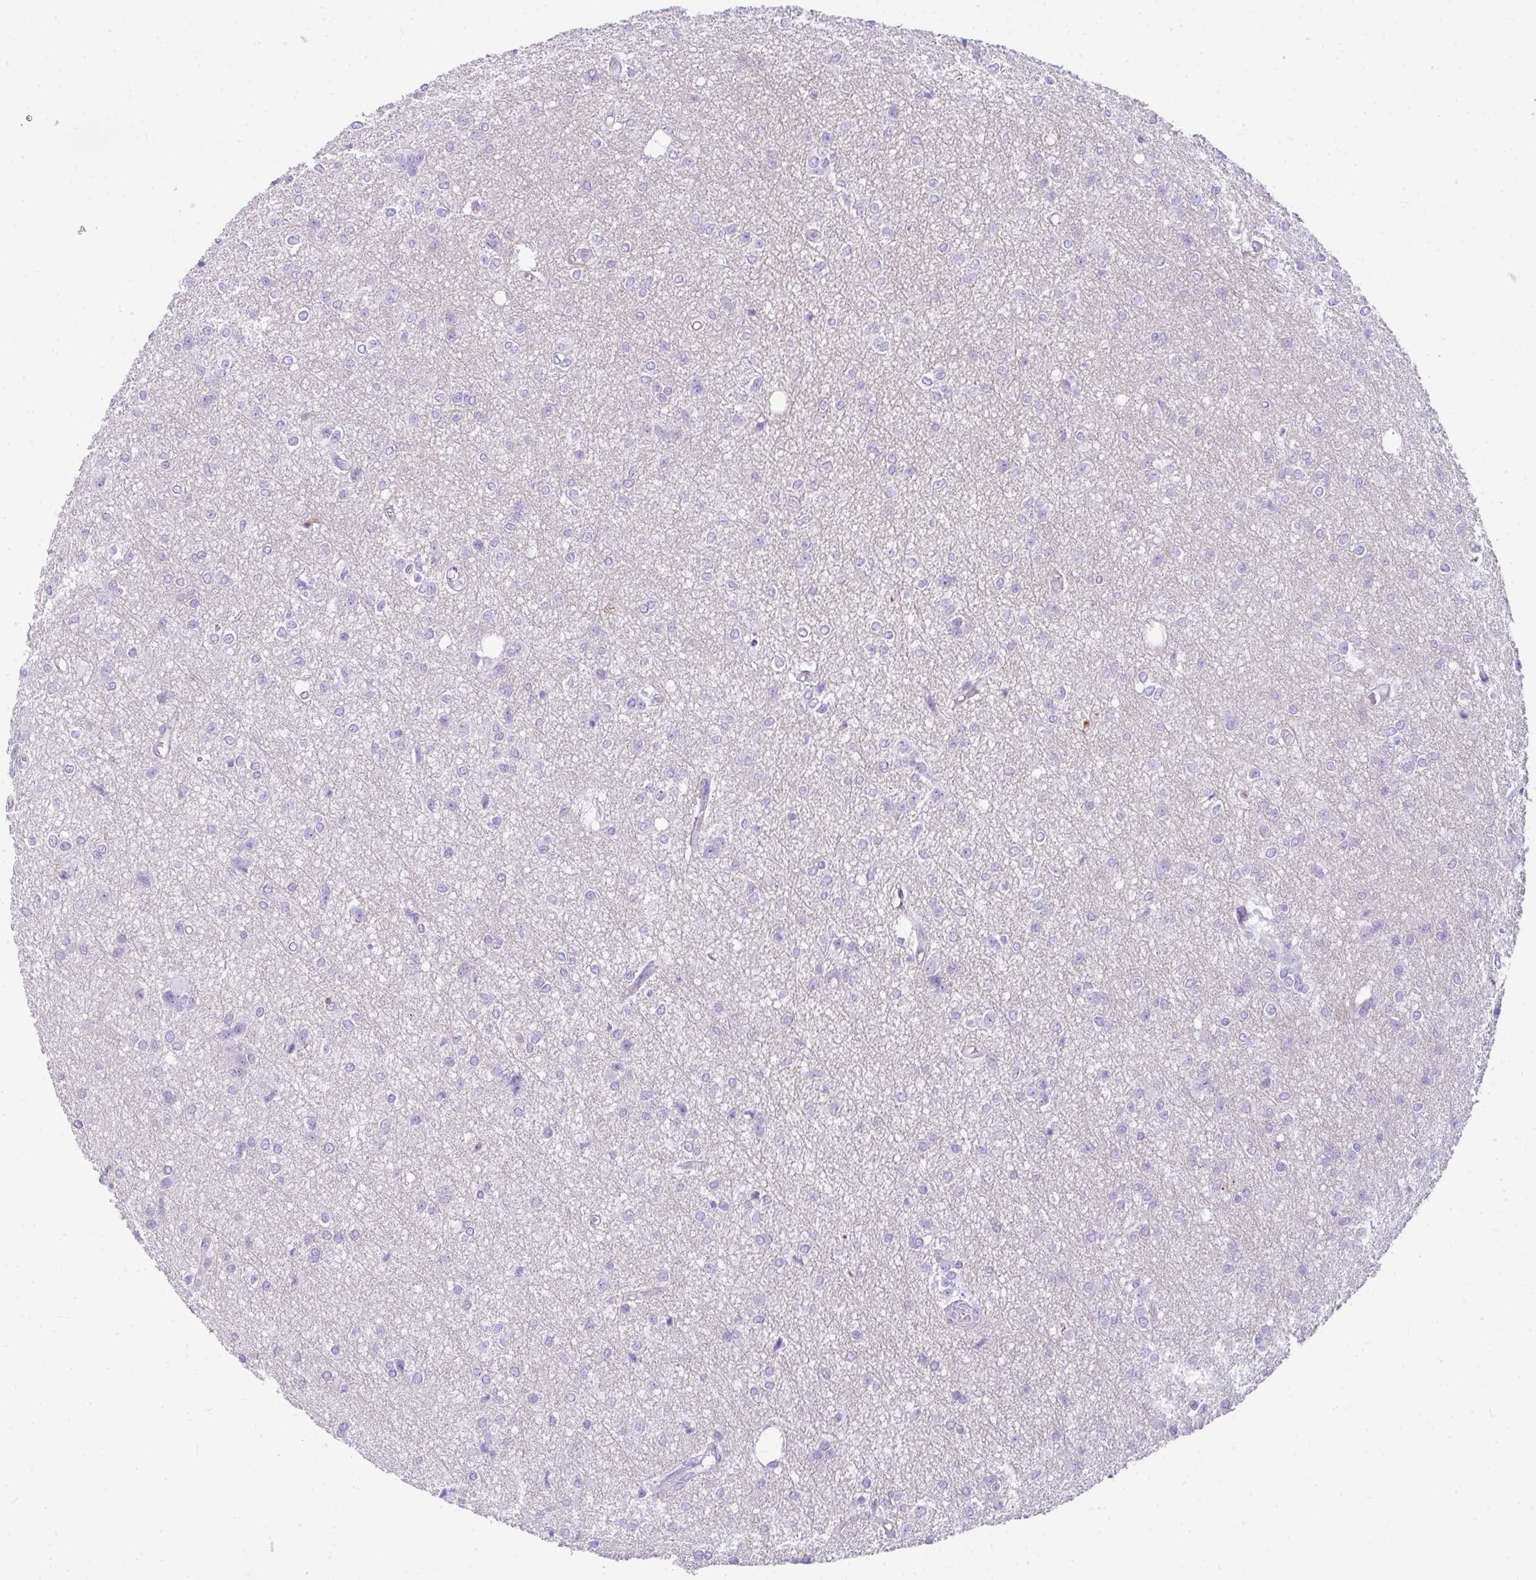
{"staining": {"intensity": "negative", "quantity": "none", "location": "none"}, "tissue": "glioma", "cell_type": "Tumor cells", "image_type": "cancer", "snomed": [{"axis": "morphology", "description": "Glioma, malignant, Low grade"}, {"axis": "topography", "description": "Brain"}], "caption": "This is an immunohistochemistry (IHC) image of malignant glioma (low-grade). There is no expression in tumor cells.", "gene": "RASL10A", "patient": {"sex": "male", "age": 26}}